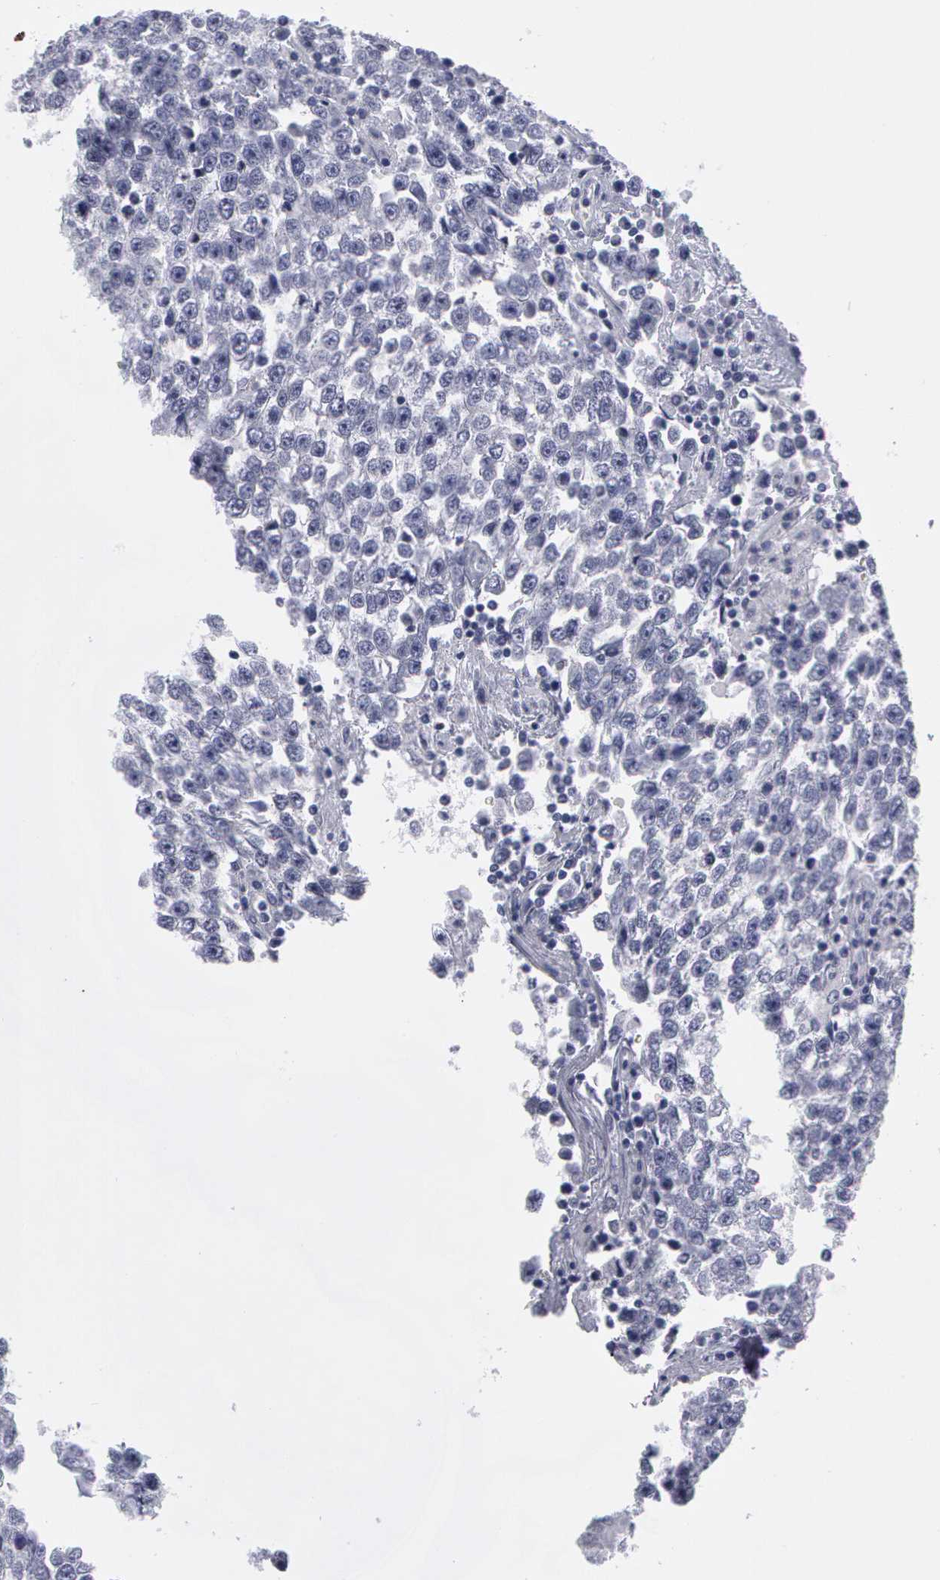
{"staining": {"intensity": "negative", "quantity": "none", "location": "none"}, "tissue": "testis cancer", "cell_type": "Tumor cells", "image_type": "cancer", "snomed": [{"axis": "morphology", "description": "Seminoma, NOS"}, {"axis": "topography", "description": "Testis"}], "caption": "Protein analysis of testis cancer (seminoma) reveals no significant staining in tumor cells.", "gene": "SMC1B", "patient": {"sex": "male", "age": 36}}